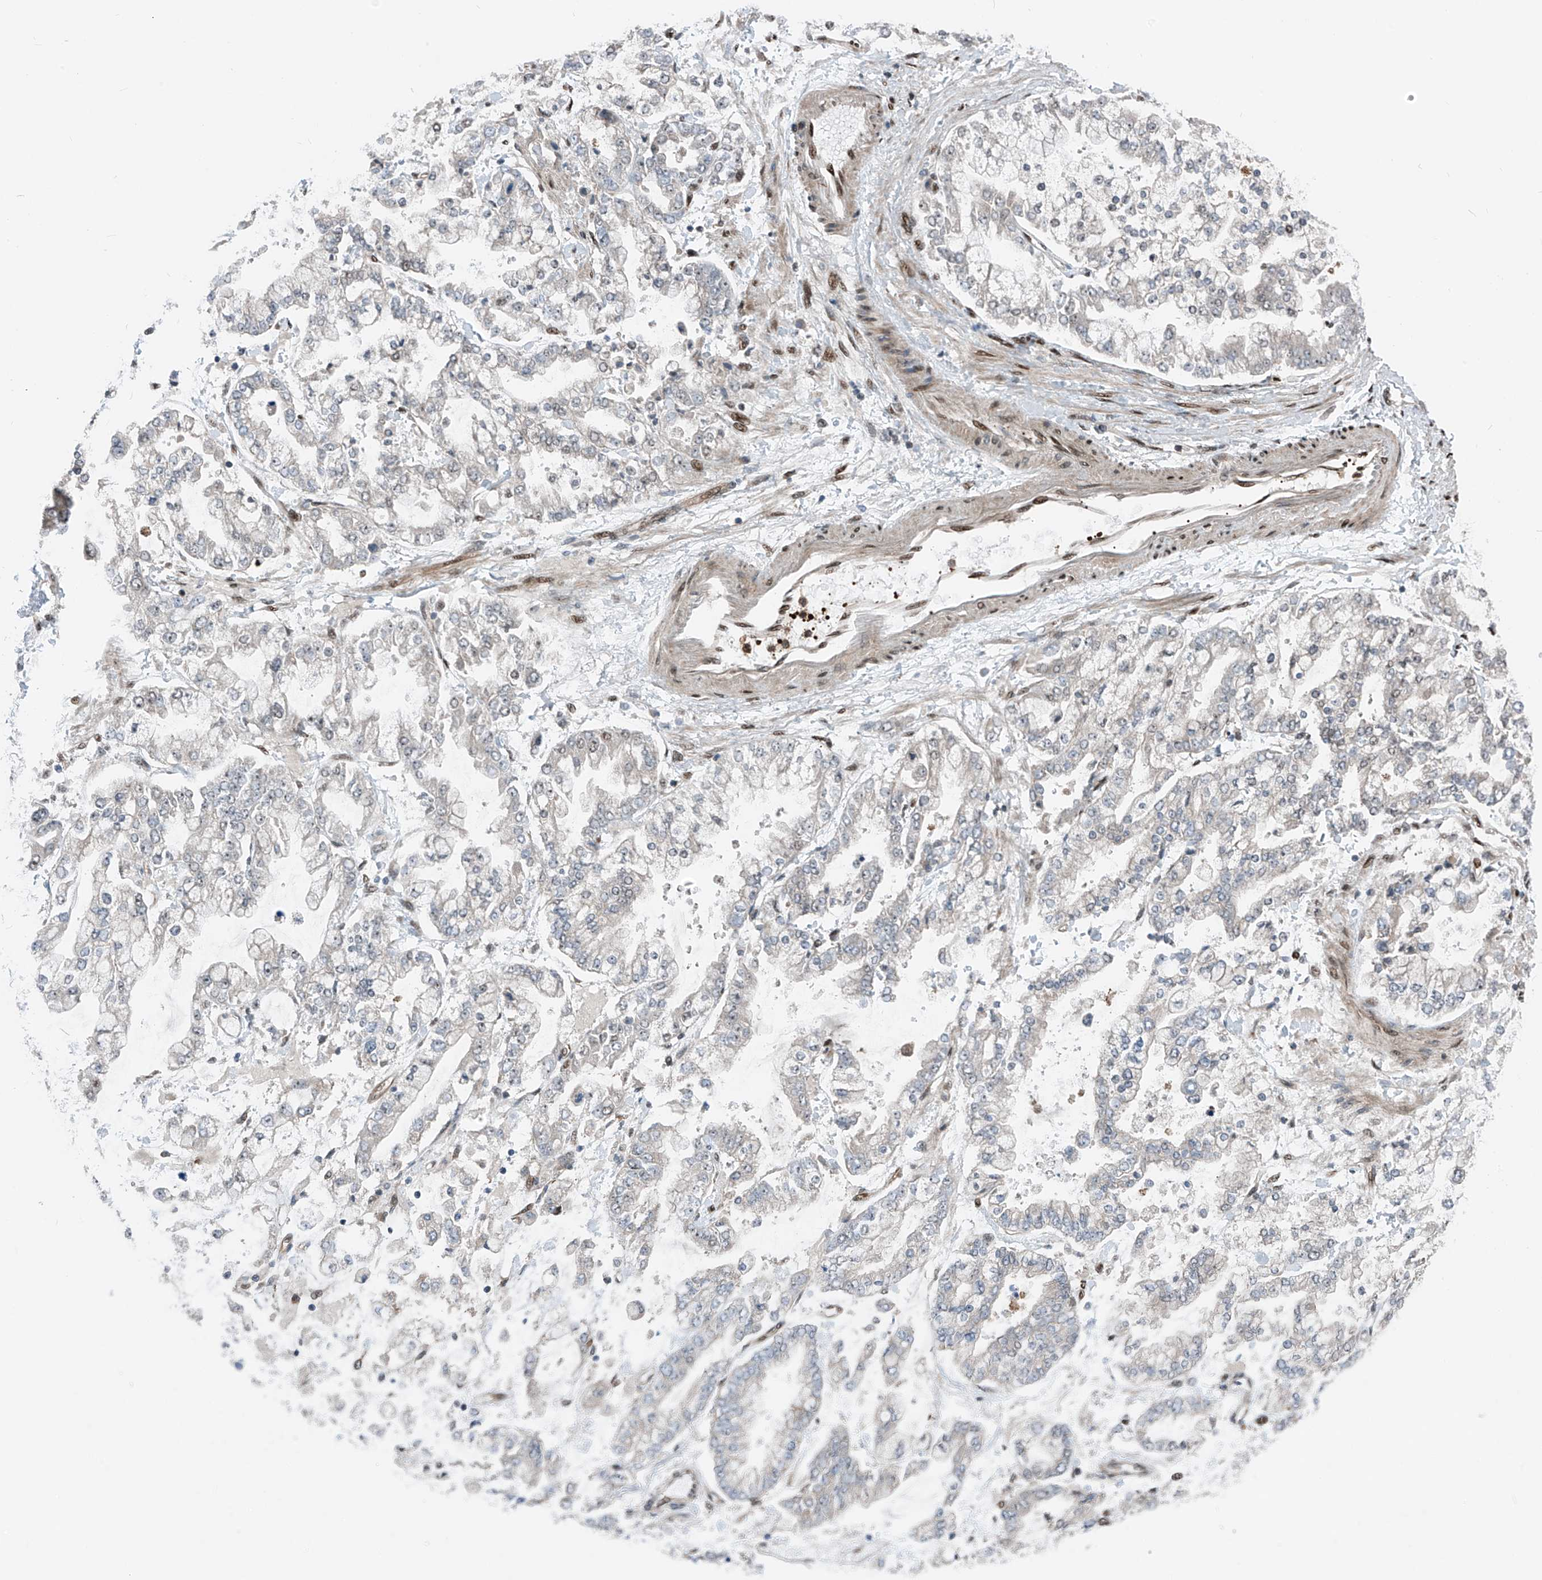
{"staining": {"intensity": "negative", "quantity": "none", "location": "none"}, "tissue": "stomach cancer", "cell_type": "Tumor cells", "image_type": "cancer", "snomed": [{"axis": "morphology", "description": "Normal tissue, NOS"}, {"axis": "morphology", "description": "Adenocarcinoma, NOS"}, {"axis": "topography", "description": "Stomach, upper"}, {"axis": "topography", "description": "Stomach"}], "caption": "Tumor cells are negative for protein expression in human adenocarcinoma (stomach). (Brightfield microscopy of DAB (3,3'-diaminobenzidine) immunohistochemistry at high magnification).", "gene": "RBP7", "patient": {"sex": "male", "age": 76}}